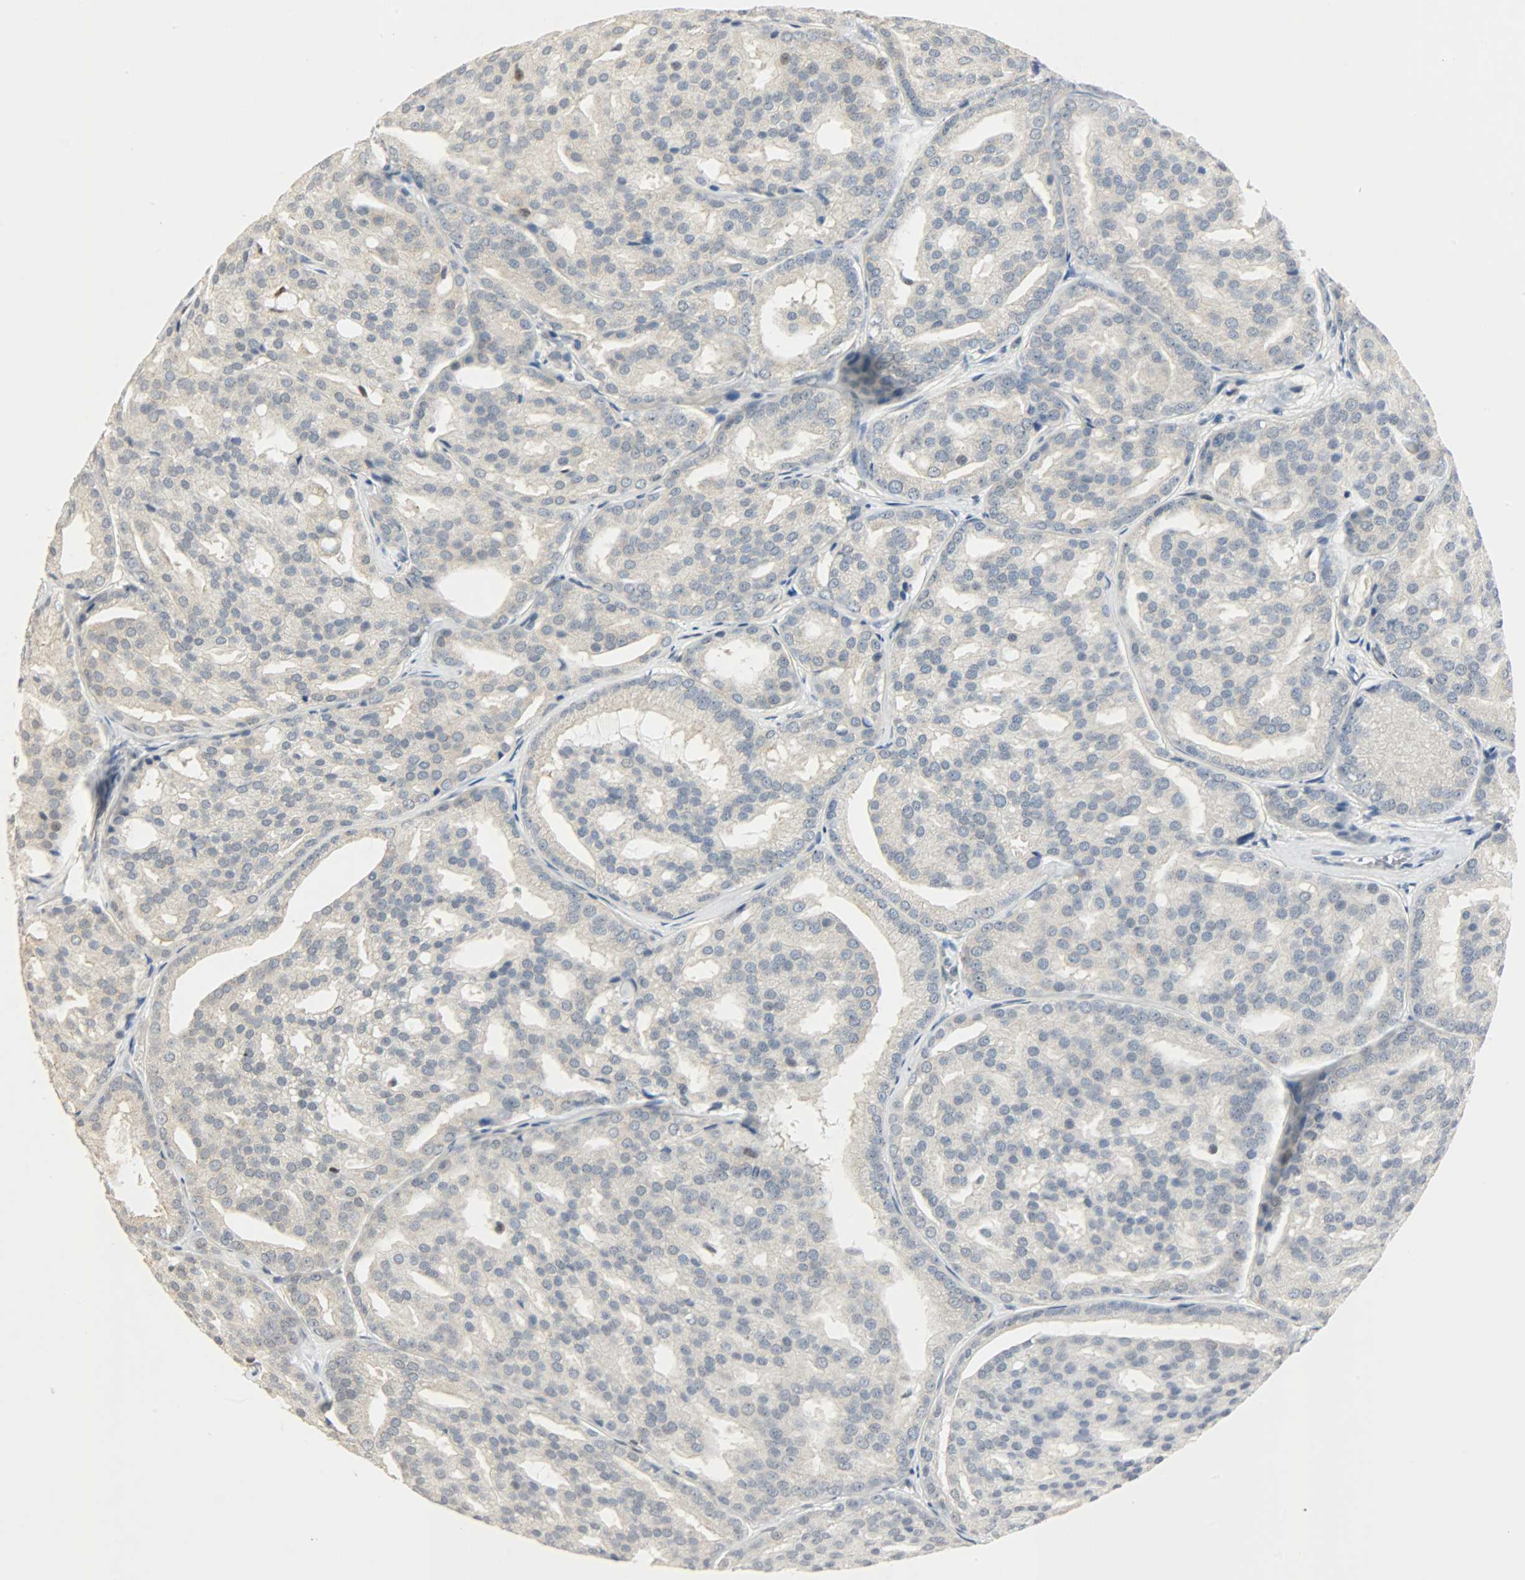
{"staining": {"intensity": "weak", "quantity": "25%-75%", "location": "cytoplasmic/membranous,nuclear"}, "tissue": "prostate cancer", "cell_type": "Tumor cells", "image_type": "cancer", "snomed": [{"axis": "morphology", "description": "Adenocarcinoma, High grade"}, {"axis": "topography", "description": "Prostate"}], "caption": "Immunohistochemical staining of human prostate cancer (adenocarcinoma (high-grade)) reveals low levels of weak cytoplasmic/membranous and nuclear protein positivity in approximately 25%-75% of tumor cells. The staining was performed using DAB to visualize the protein expression in brown, while the nuclei were stained in blue with hematoxylin (Magnification: 20x).", "gene": "PPARG", "patient": {"sex": "male", "age": 64}}